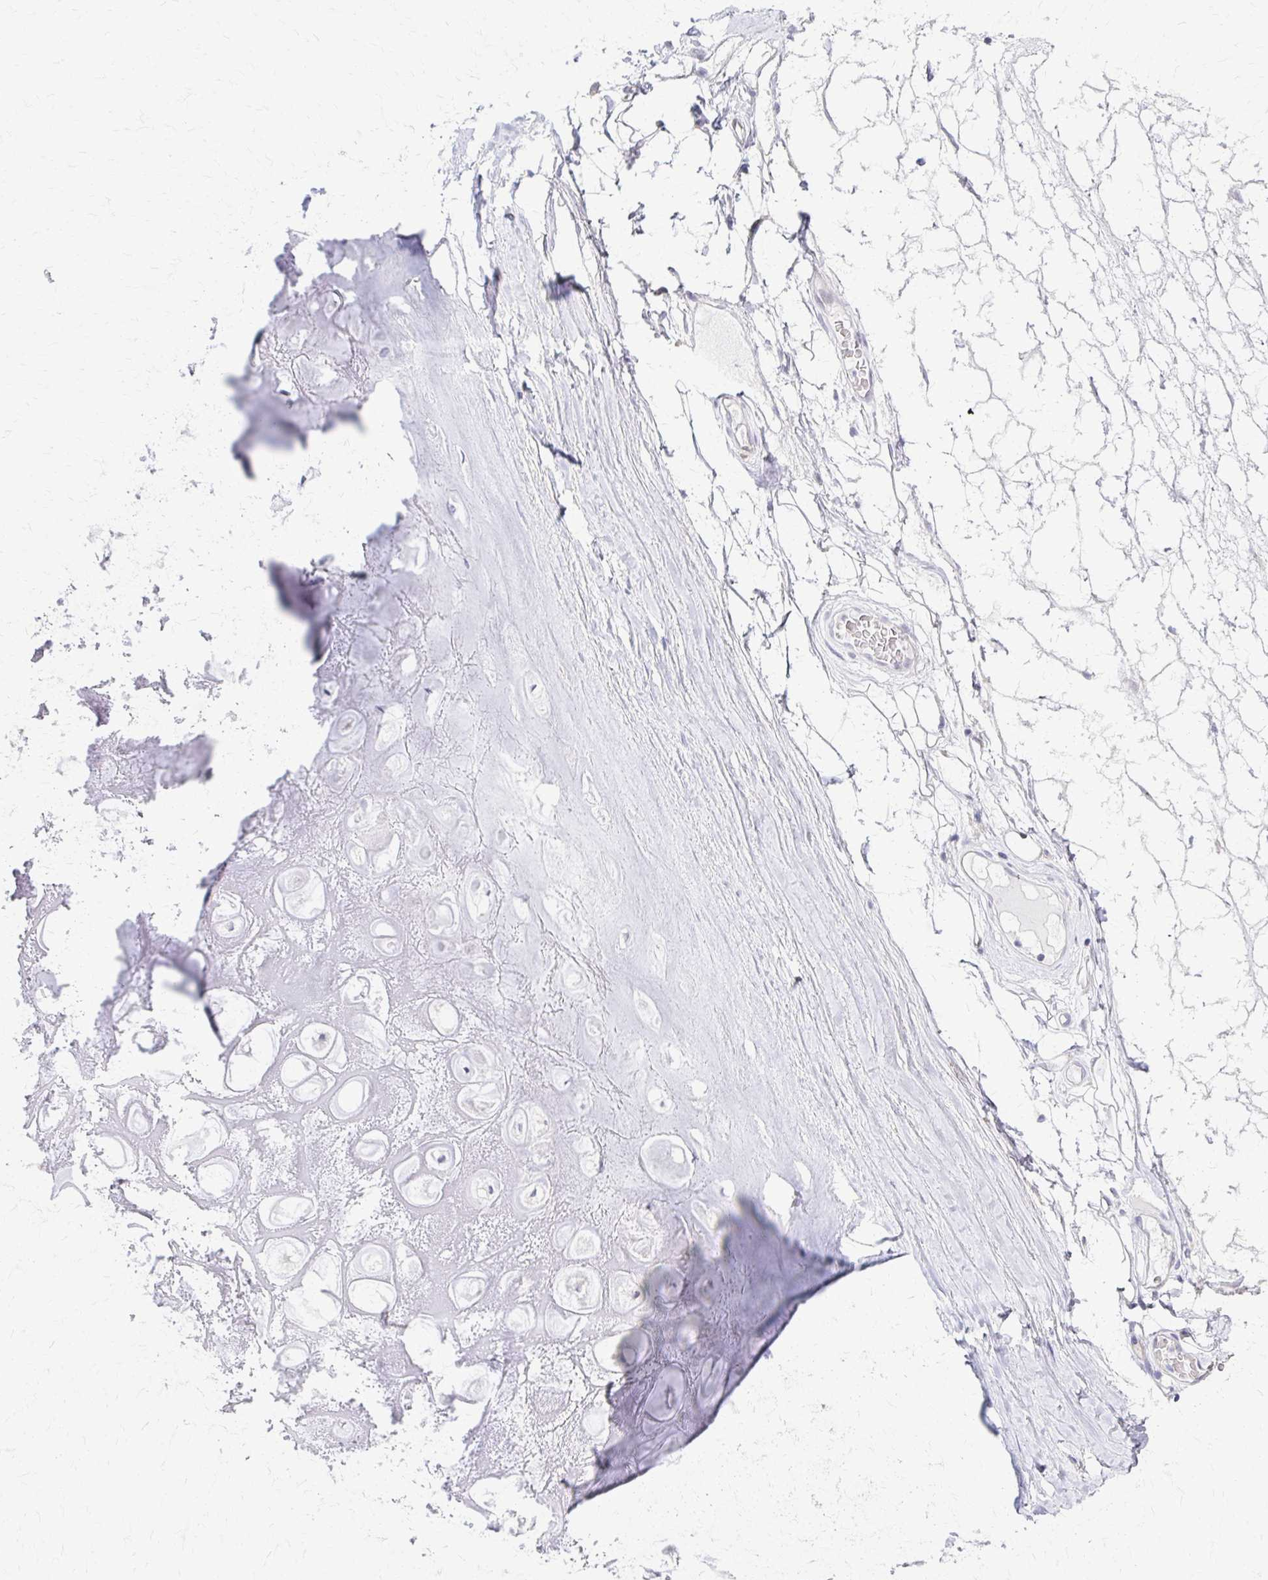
{"staining": {"intensity": "negative", "quantity": "none", "location": "none"}, "tissue": "adipose tissue", "cell_type": "Adipocytes", "image_type": "normal", "snomed": [{"axis": "morphology", "description": "Normal tissue, NOS"}, {"axis": "topography", "description": "Lymph node"}, {"axis": "topography", "description": "Cartilage tissue"}, {"axis": "topography", "description": "Nasopharynx"}], "caption": "Adipocytes are negative for protein expression in unremarkable human adipose tissue. Nuclei are stained in blue.", "gene": "RHOBTB2", "patient": {"sex": "male", "age": 63}}